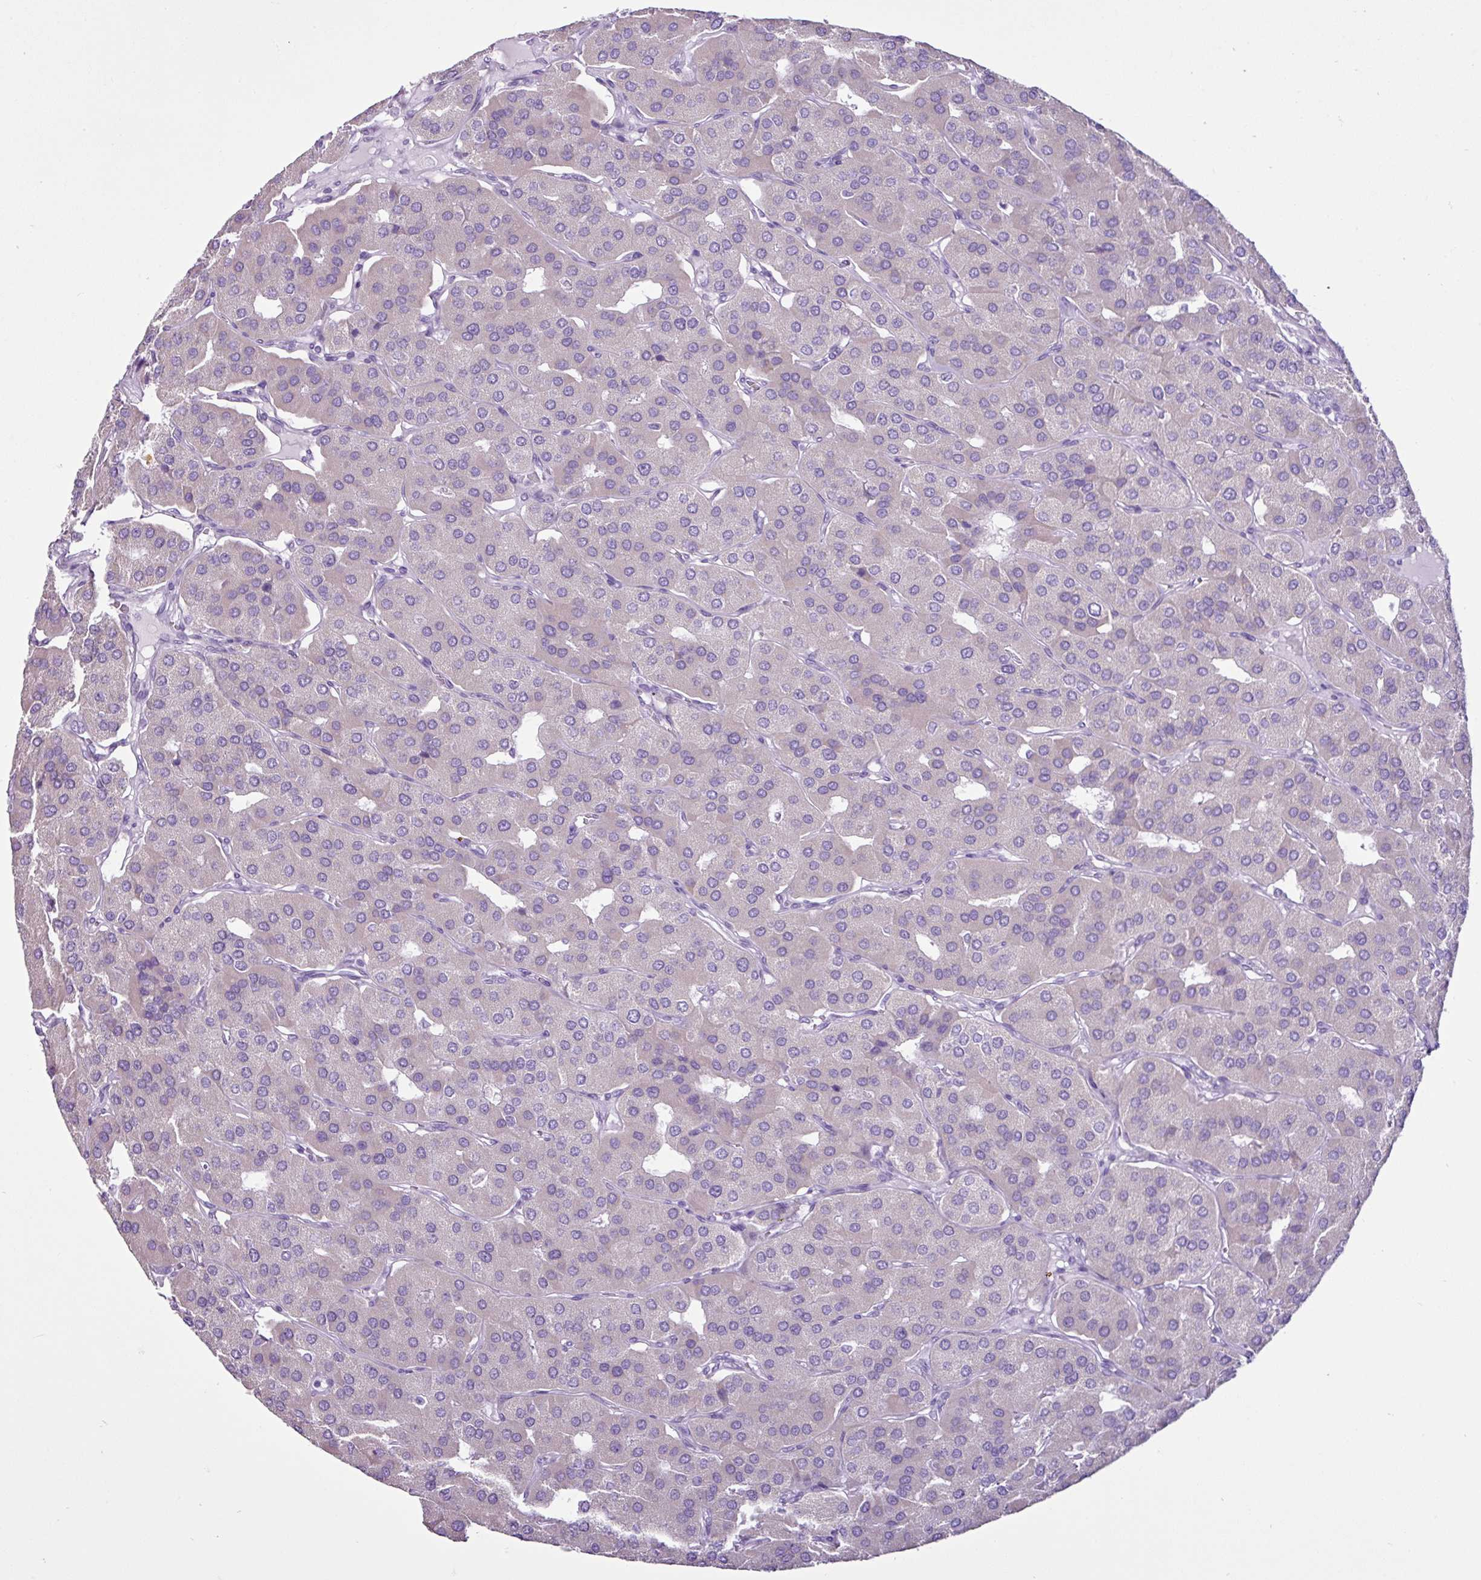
{"staining": {"intensity": "negative", "quantity": "none", "location": "none"}, "tissue": "parathyroid gland", "cell_type": "Glandular cells", "image_type": "normal", "snomed": [{"axis": "morphology", "description": "Normal tissue, NOS"}, {"axis": "morphology", "description": "Adenoma, NOS"}, {"axis": "topography", "description": "Parathyroid gland"}], "caption": "IHC histopathology image of benign parathyroid gland: human parathyroid gland stained with DAB shows no significant protein positivity in glandular cells. (DAB (3,3'-diaminobenzidine) immunohistochemistry (IHC) visualized using brightfield microscopy, high magnification).", "gene": "LILRB4", "patient": {"sex": "female", "age": 86}}